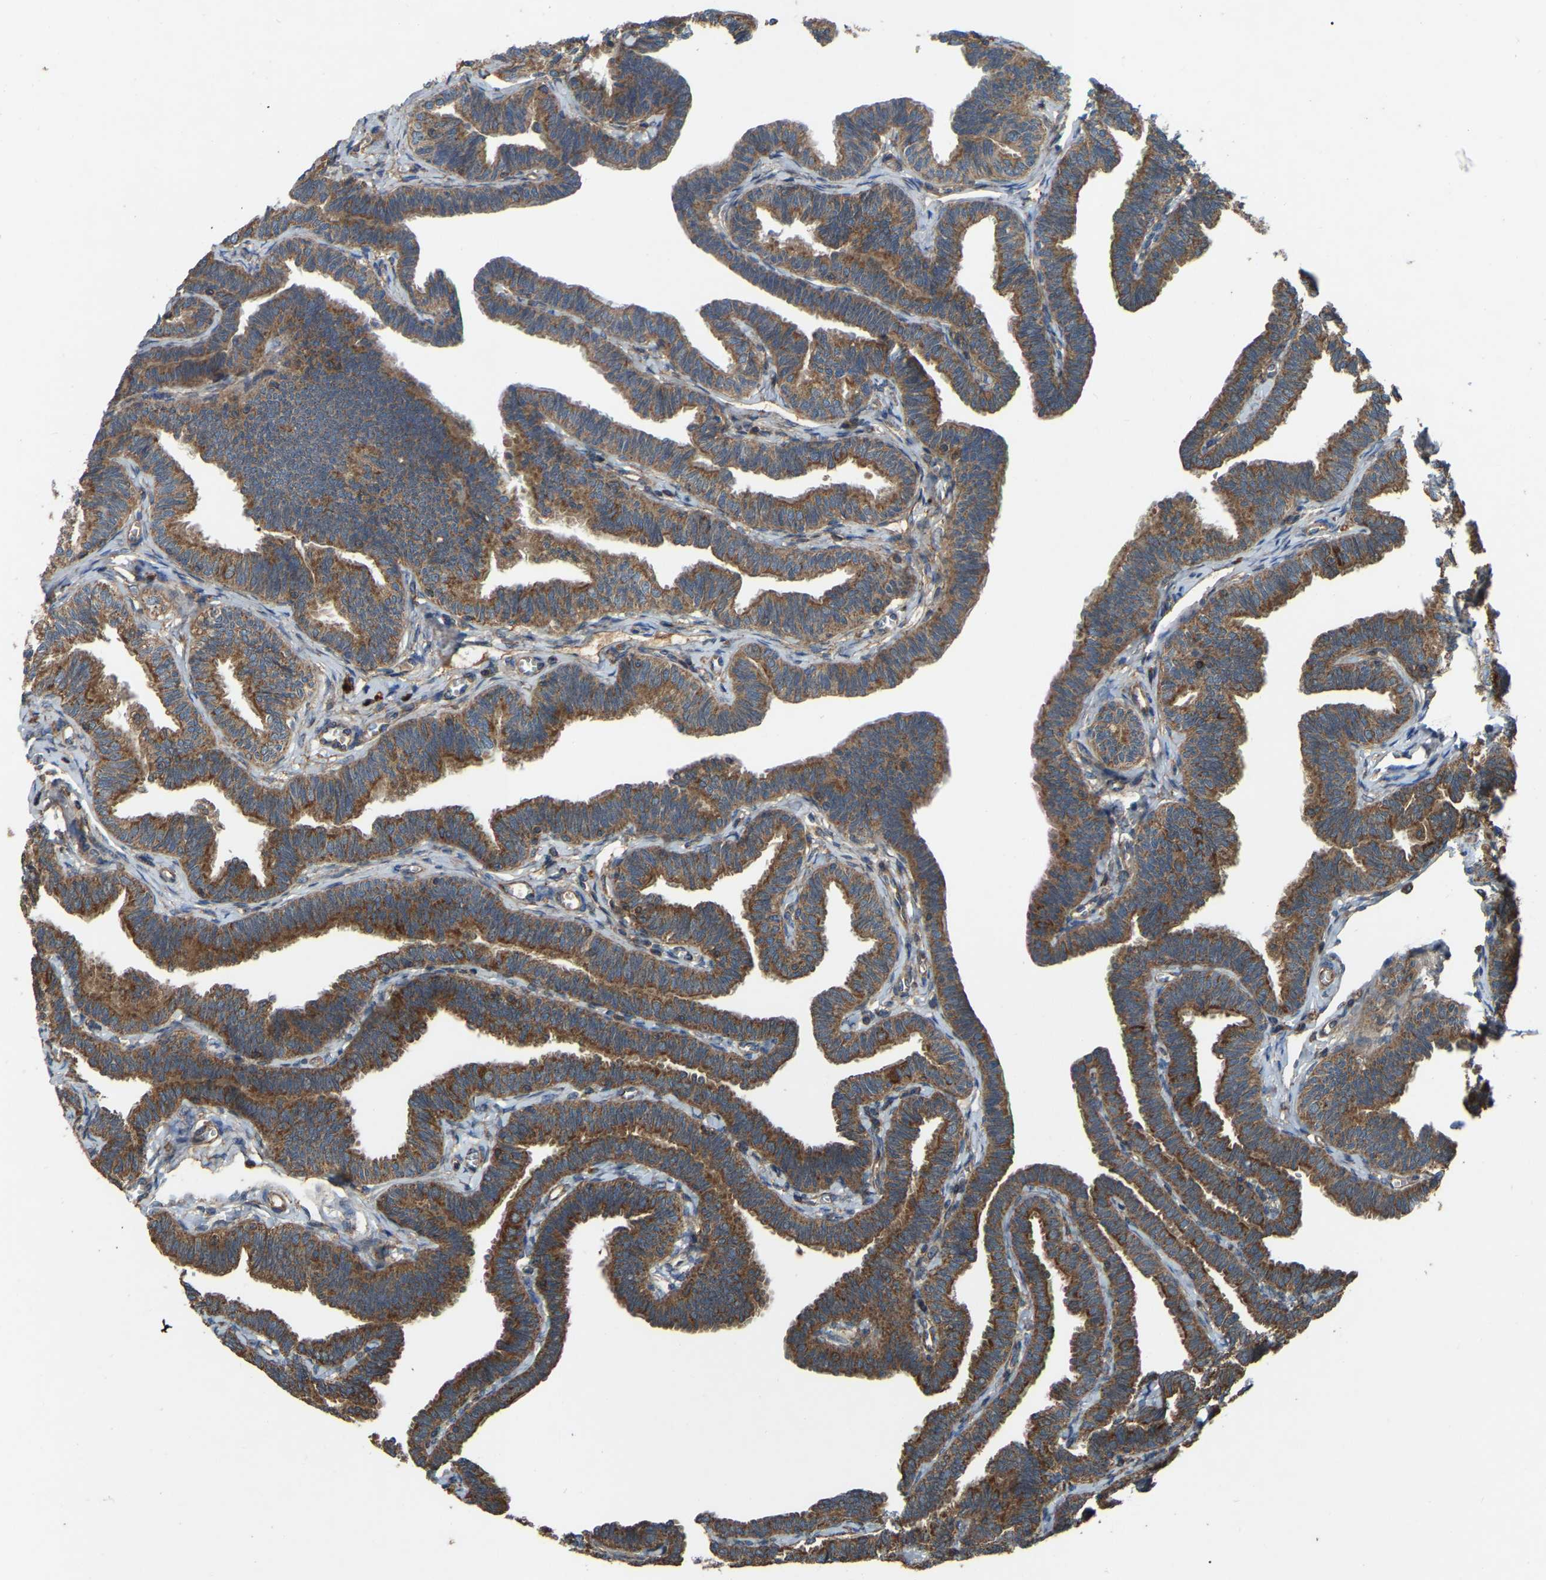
{"staining": {"intensity": "strong", "quantity": ">75%", "location": "cytoplasmic/membranous"}, "tissue": "fallopian tube", "cell_type": "Glandular cells", "image_type": "normal", "snomed": [{"axis": "morphology", "description": "Normal tissue, NOS"}, {"axis": "topography", "description": "Fallopian tube"}, {"axis": "topography", "description": "Ovary"}], "caption": "Immunohistochemical staining of normal fallopian tube displays strong cytoplasmic/membranous protein positivity in about >75% of glandular cells.", "gene": "SAMD9L", "patient": {"sex": "female", "age": 23}}